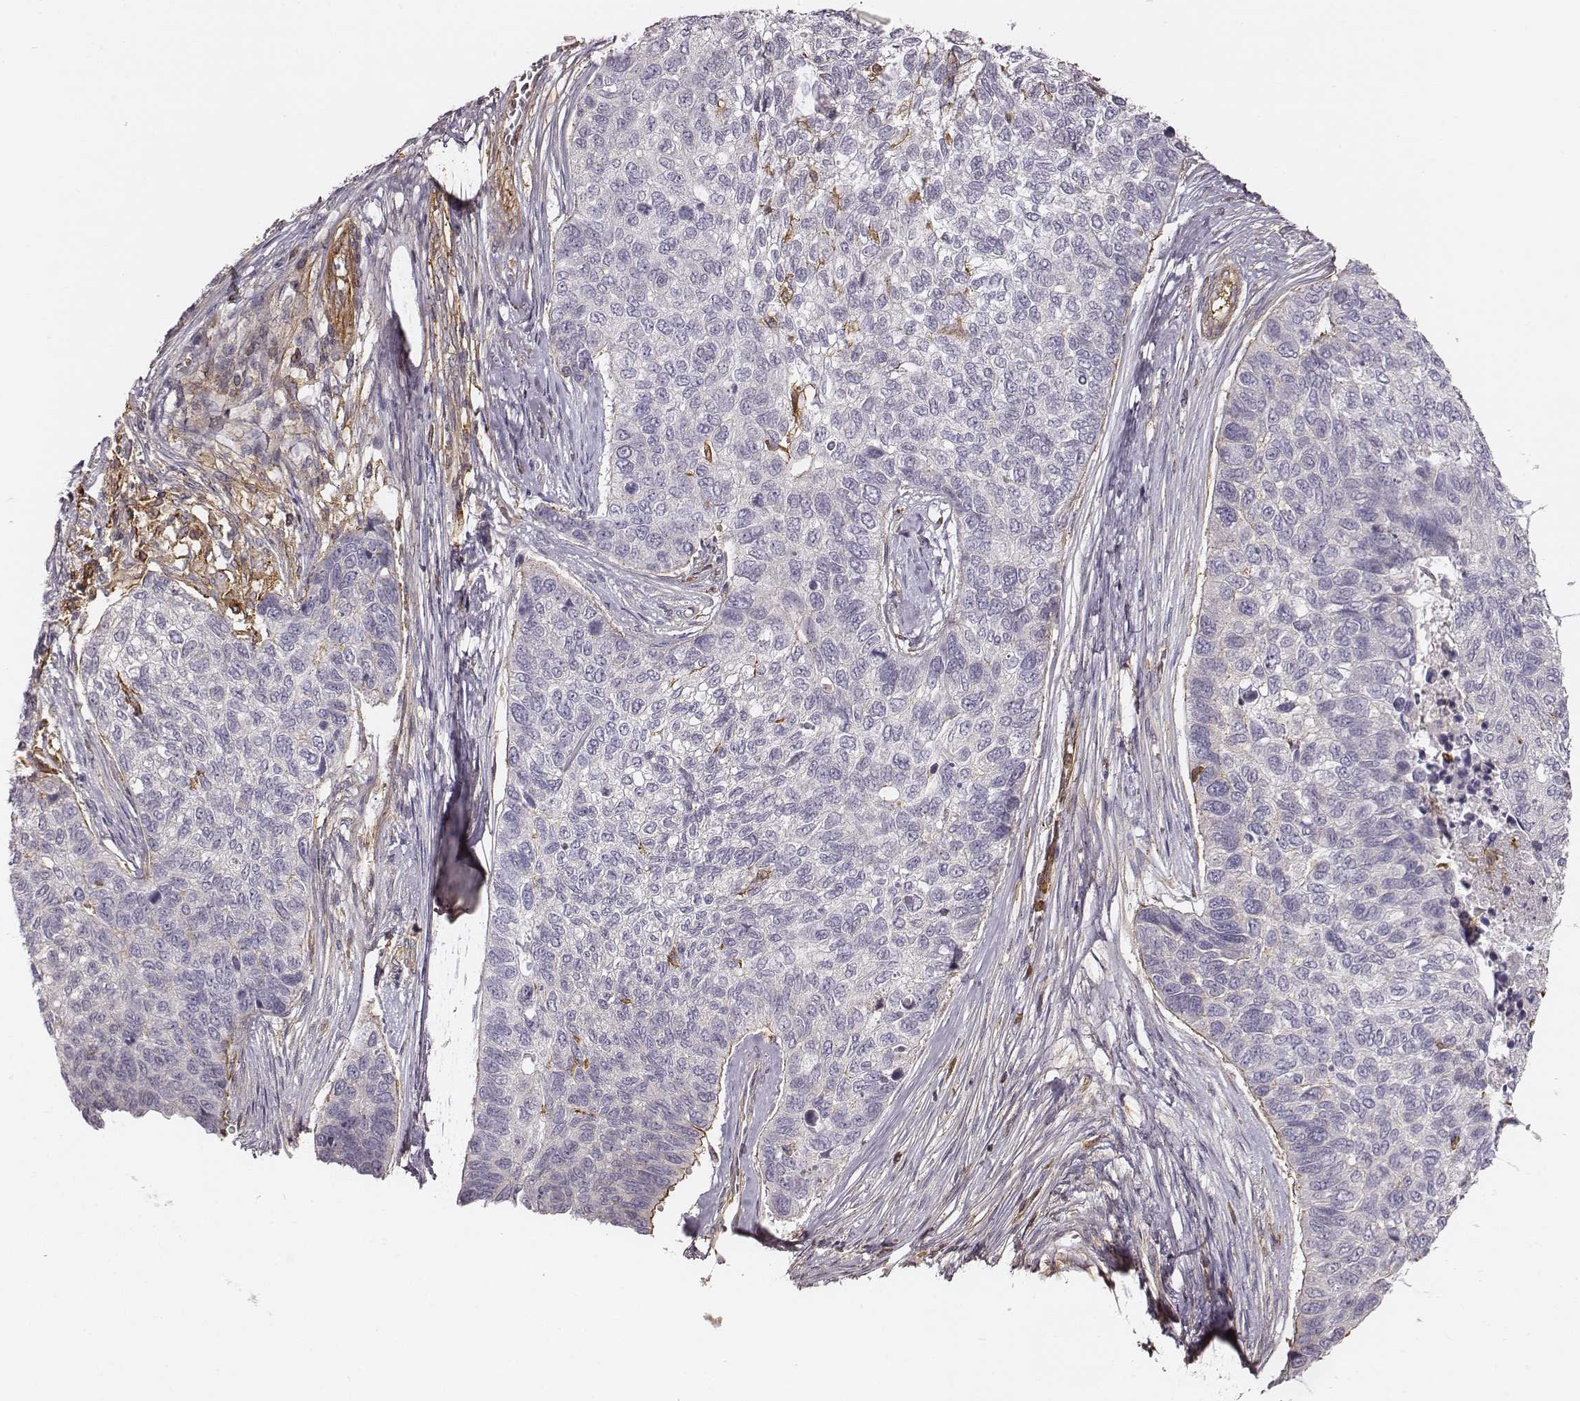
{"staining": {"intensity": "negative", "quantity": "none", "location": "none"}, "tissue": "lung cancer", "cell_type": "Tumor cells", "image_type": "cancer", "snomed": [{"axis": "morphology", "description": "Squamous cell carcinoma, NOS"}, {"axis": "topography", "description": "Lung"}], "caption": "Lung squamous cell carcinoma stained for a protein using immunohistochemistry reveals no staining tumor cells.", "gene": "ZYX", "patient": {"sex": "male", "age": 69}}